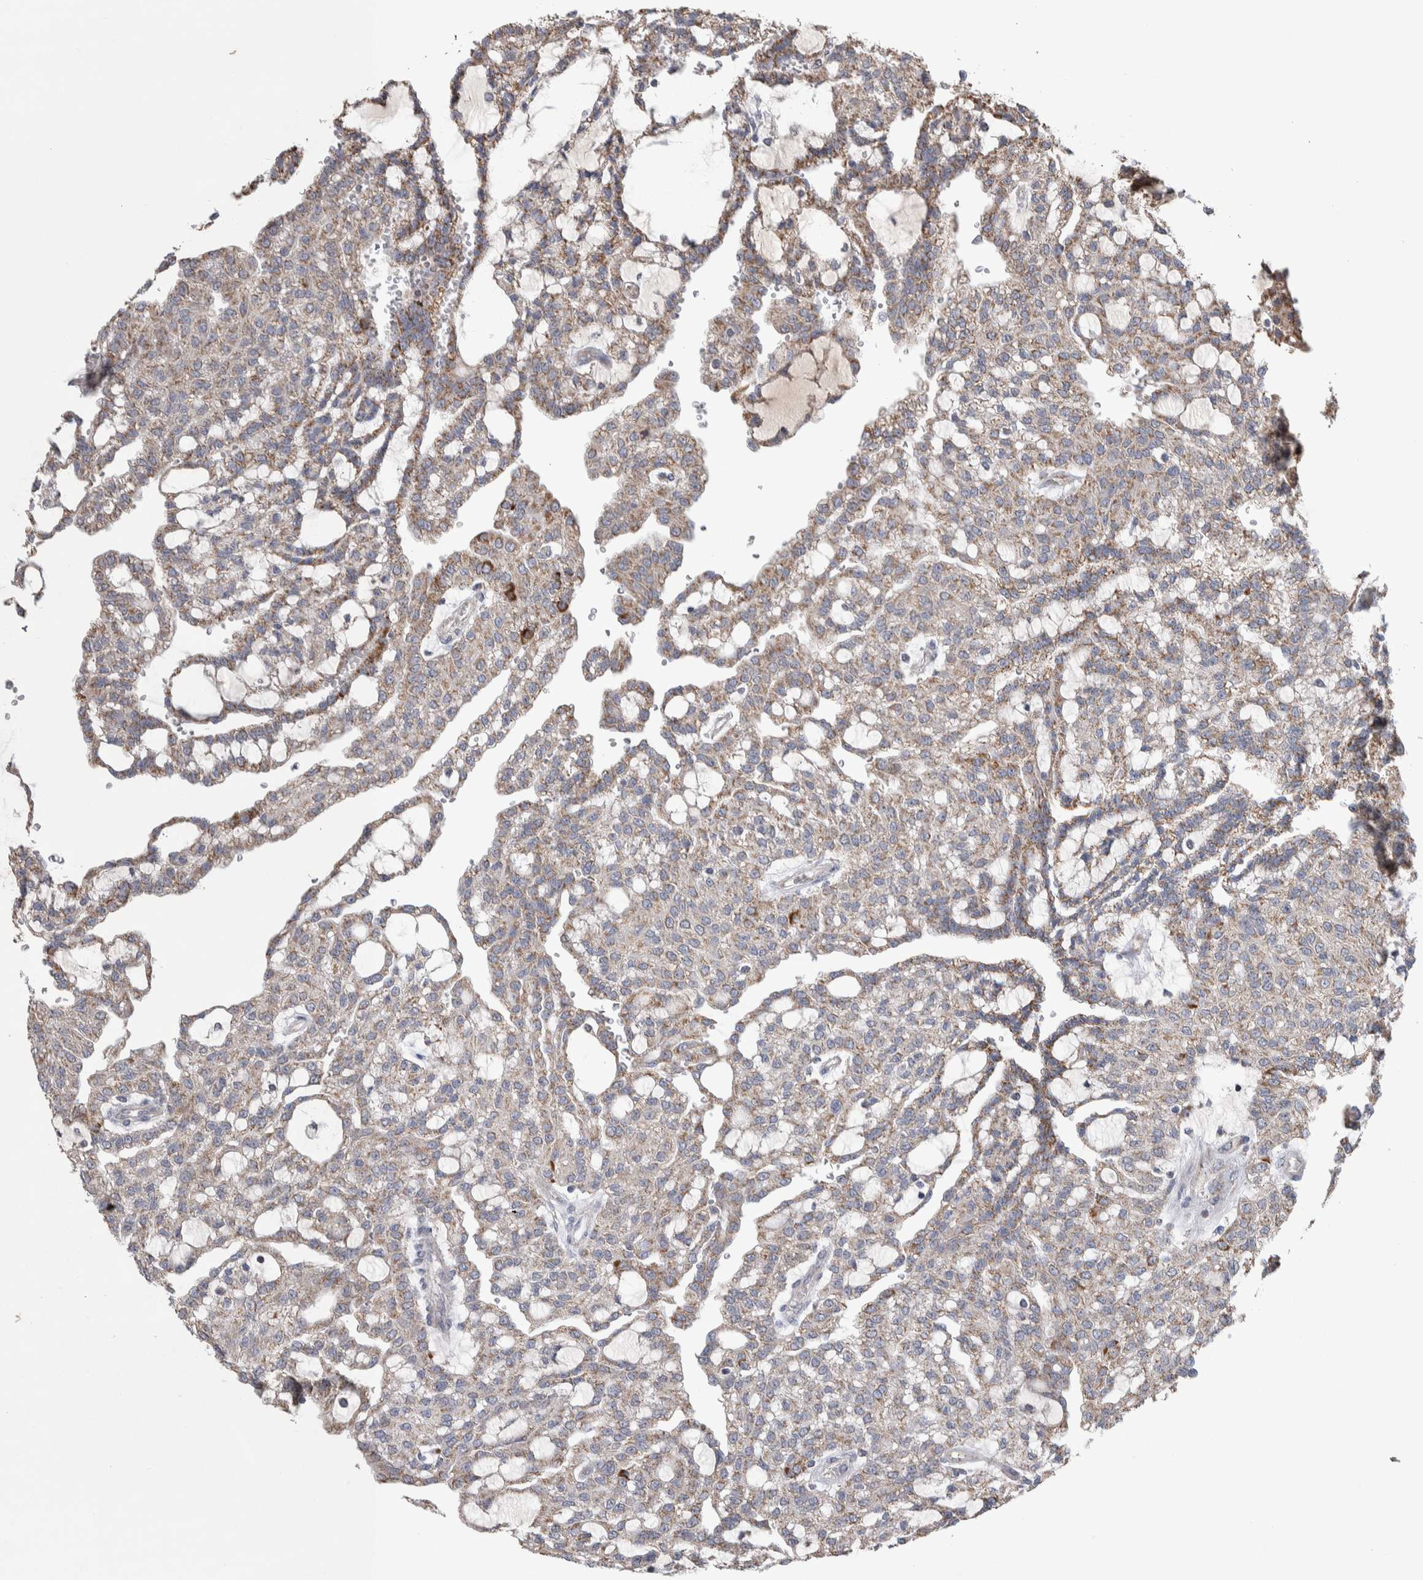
{"staining": {"intensity": "moderate", "quantity": "25%-75%", "location": "cytoplasmic/membranous"}, "tissue": "renal cancer", "cell_type": "Tumor cells", "image_type": "cancer", "snomed": [{"axis": "morphology", "description": "Adenocarcinoma, NOS"}, {"axis": "topography", "description": "Kidney"}], "caption": "Protein staining shows moderate cytoplasmic/membranous staining in about 25%-75% of tumor cells in renal cancer. (brown staining indicates protein expression, while blue staining denotes nuclei).", "gene": "SCO1", "patient": {"sex": "male", "age": 63}}